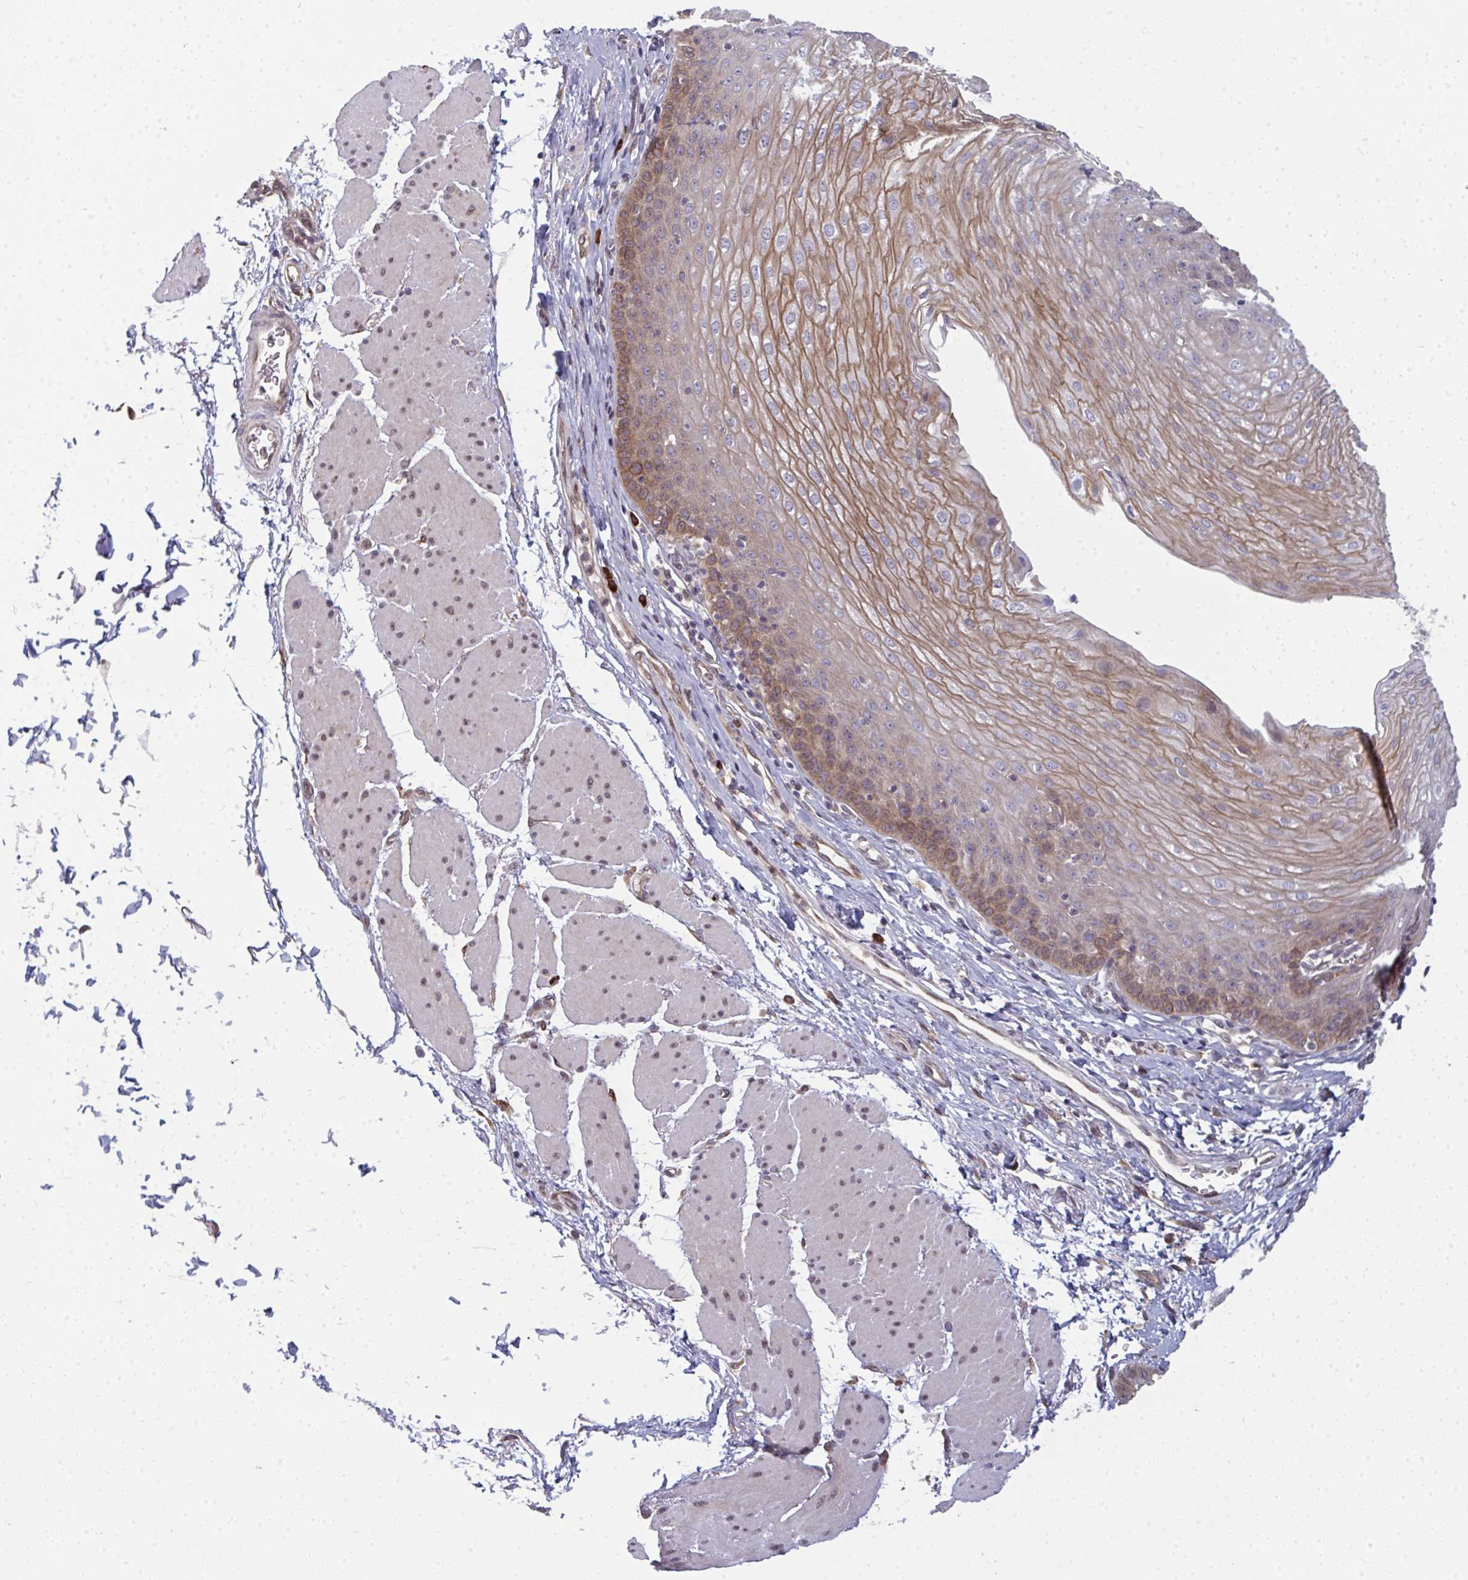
{"staining": {"intensity": "moderate", "quantity": "25%-75%", "location": "cytoplasmic/membranous"}, "tissue": "esophagus", "cell_type": "Squamous epithelial cells", "image_type": "normal", "snomed": [{"axis": "morphology", "description": "Normal tissue, NOS"}, {"axis": "topography", "description": "Esophagus"}], "caption": "High-magnification brightfield microscopy of unremarkable esophagus stained with DAB (brown) and counterstained with hematoxylin (blue). squamous epithelial cells exhibit moderate cytoplasmic/membranous expression is appreciated in approximately25%-75% of cells.", "gene": "LYSMD4", "patient": {"sex": "female", "age": 81}}